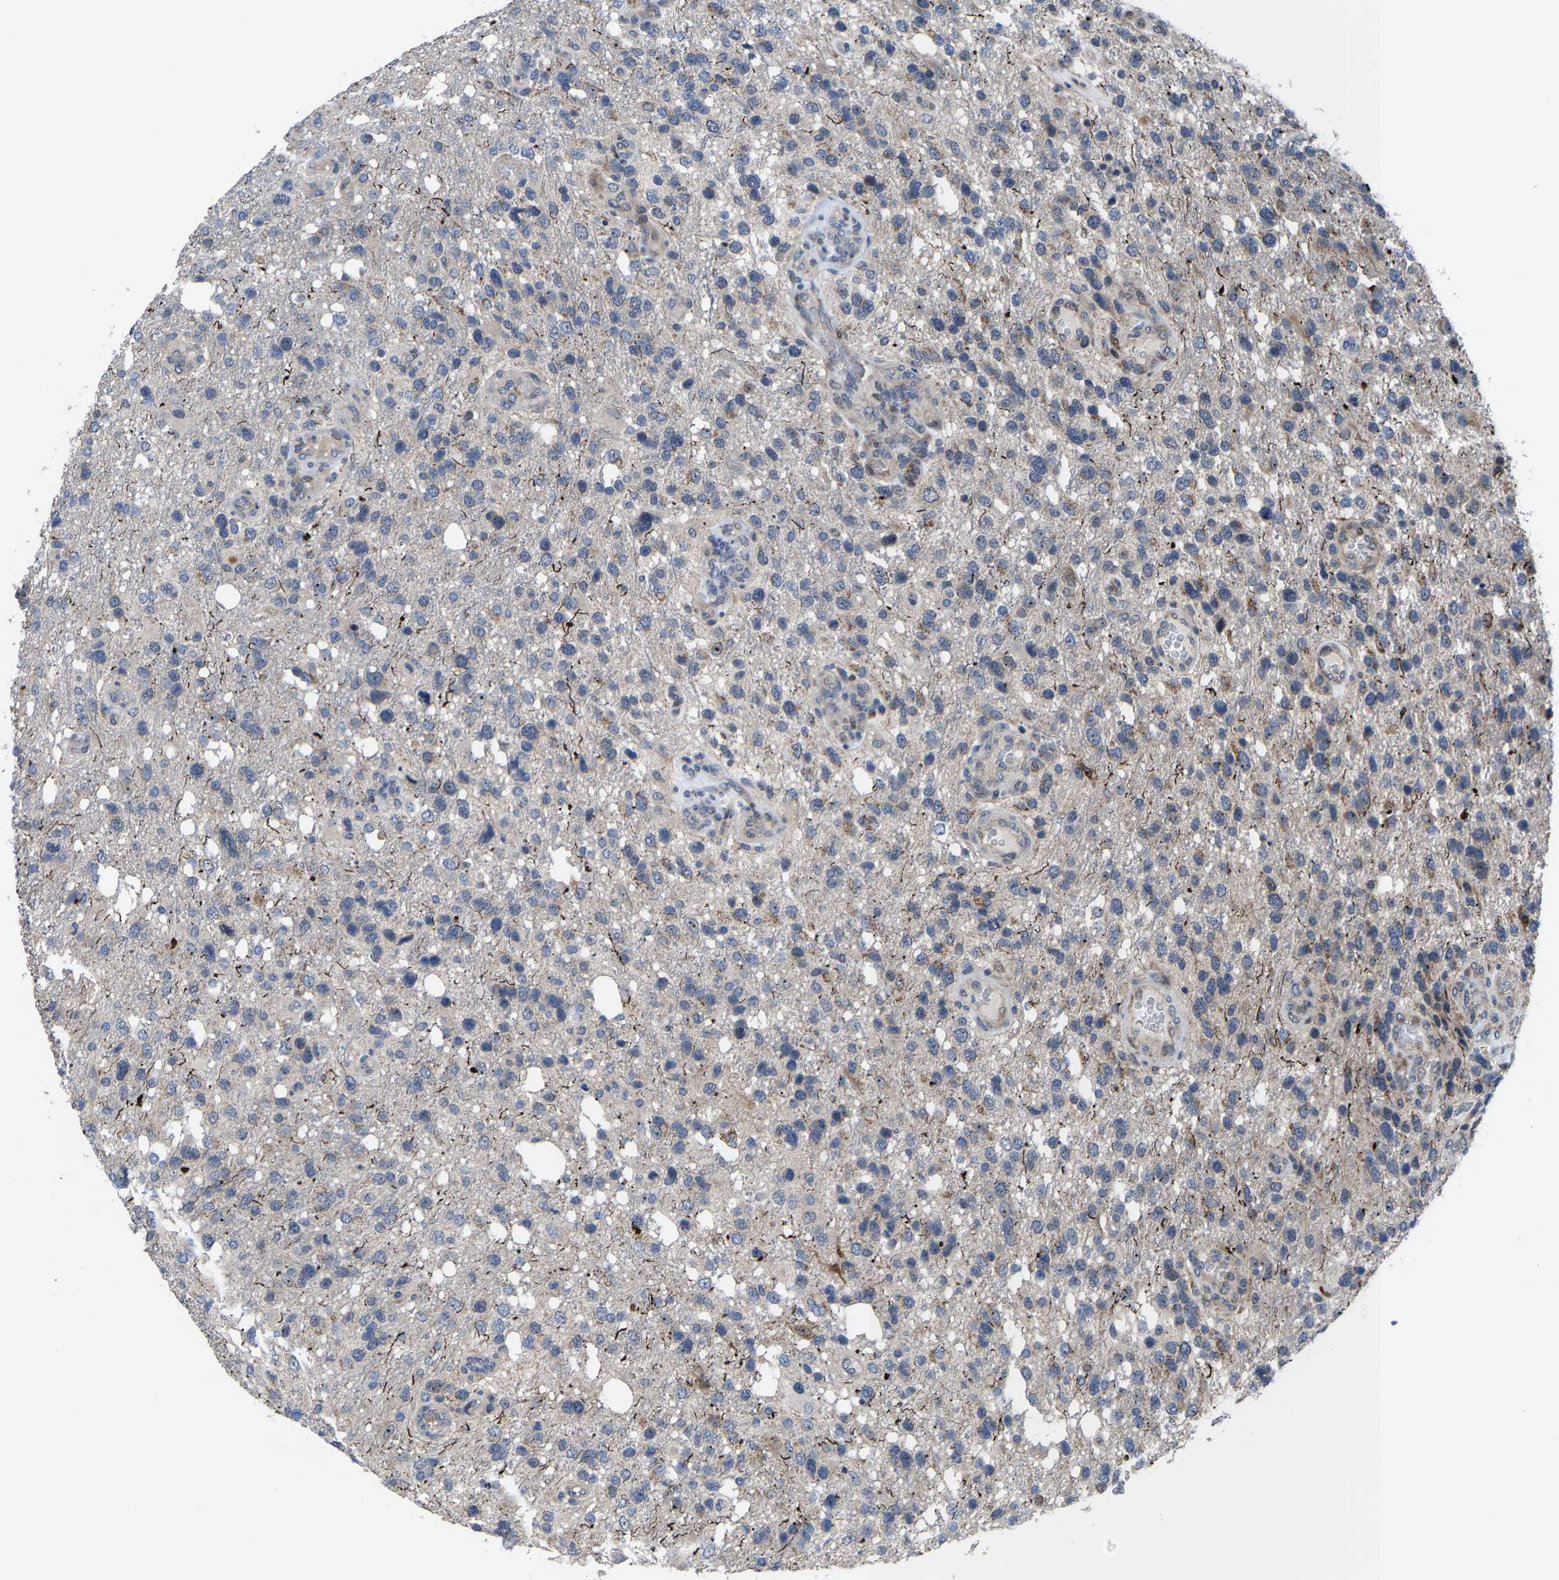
{"staining": {"intensity": "weak", "quantity": "<25%", "location": "cytoplasmic/membranous"}, "tissue": "glioma", "cell_type": "Tumor cells", "image_type": "cancer", "snomed": [{"axis": "morphology", "description": "Glioma, malignant, High grade"}, {"axis": "topography", "description": "Brain"}], "caption": "Immunohistochemical staining of human high-grade glioma (malignant) shows no significant staining in tumor cells.", "gene": "HAUS6", "patient": {"sex": "female", "age": 58}}